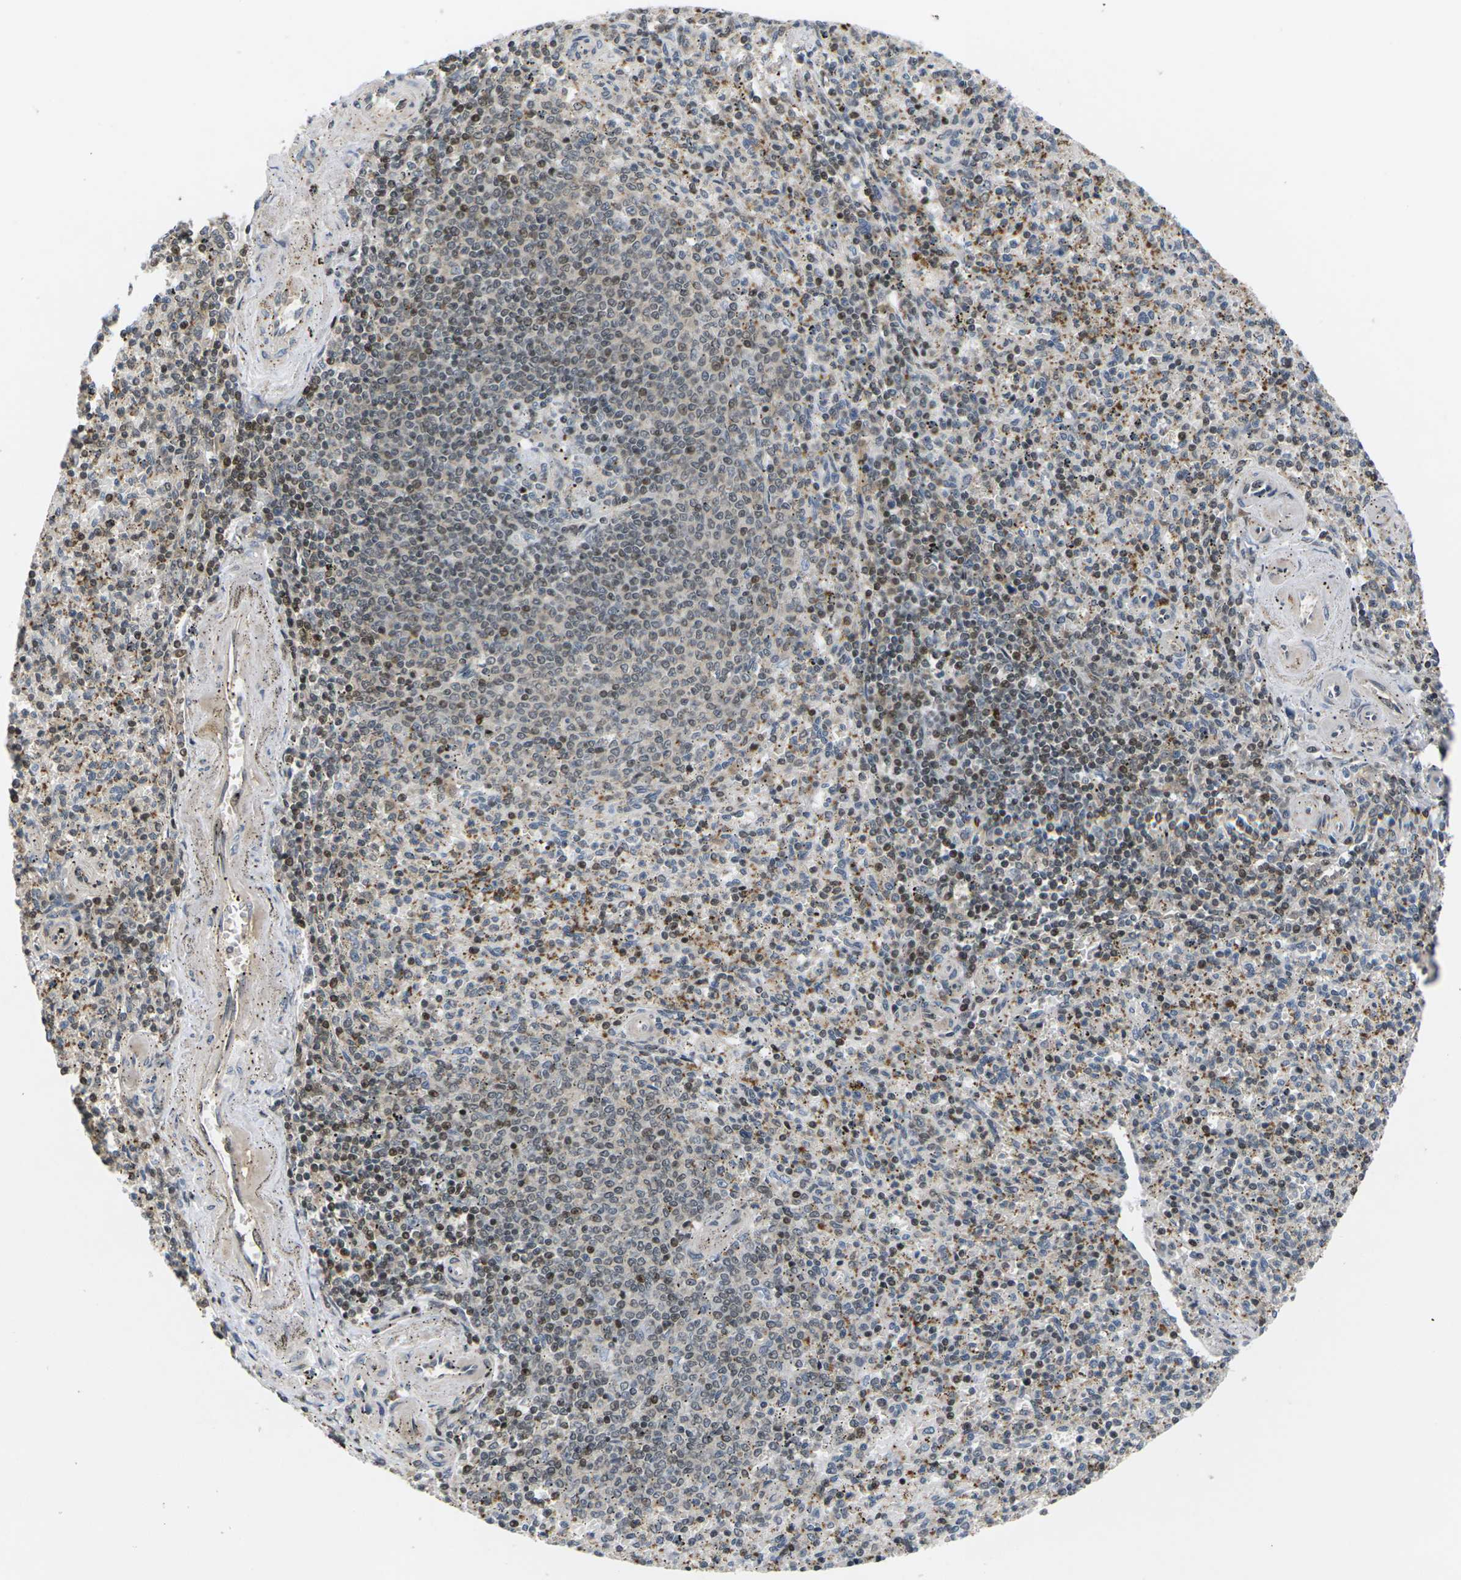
{"staining": {"intensity": "moderate", "quantity": "25%-75%", "location": "cytoplasmic/membranous"}, "tissue": "spleen", "cell_type": "Cells in red pulp", "image_type": "normal", "snomed": [{"axis": "morphology", "description": "Normal tissue, NOS"}, {"axis": "topography", "description": "Spleen"}], "caption": "This micrograph demonstrates IHC staining of benign human spleen, with medium moderate cytoplasmic/membranous positivity in approximately 25%-75% of cells in red pulp.", "gene": "RPS6KA3", "patient": {"sex": "male", "age": 72}}